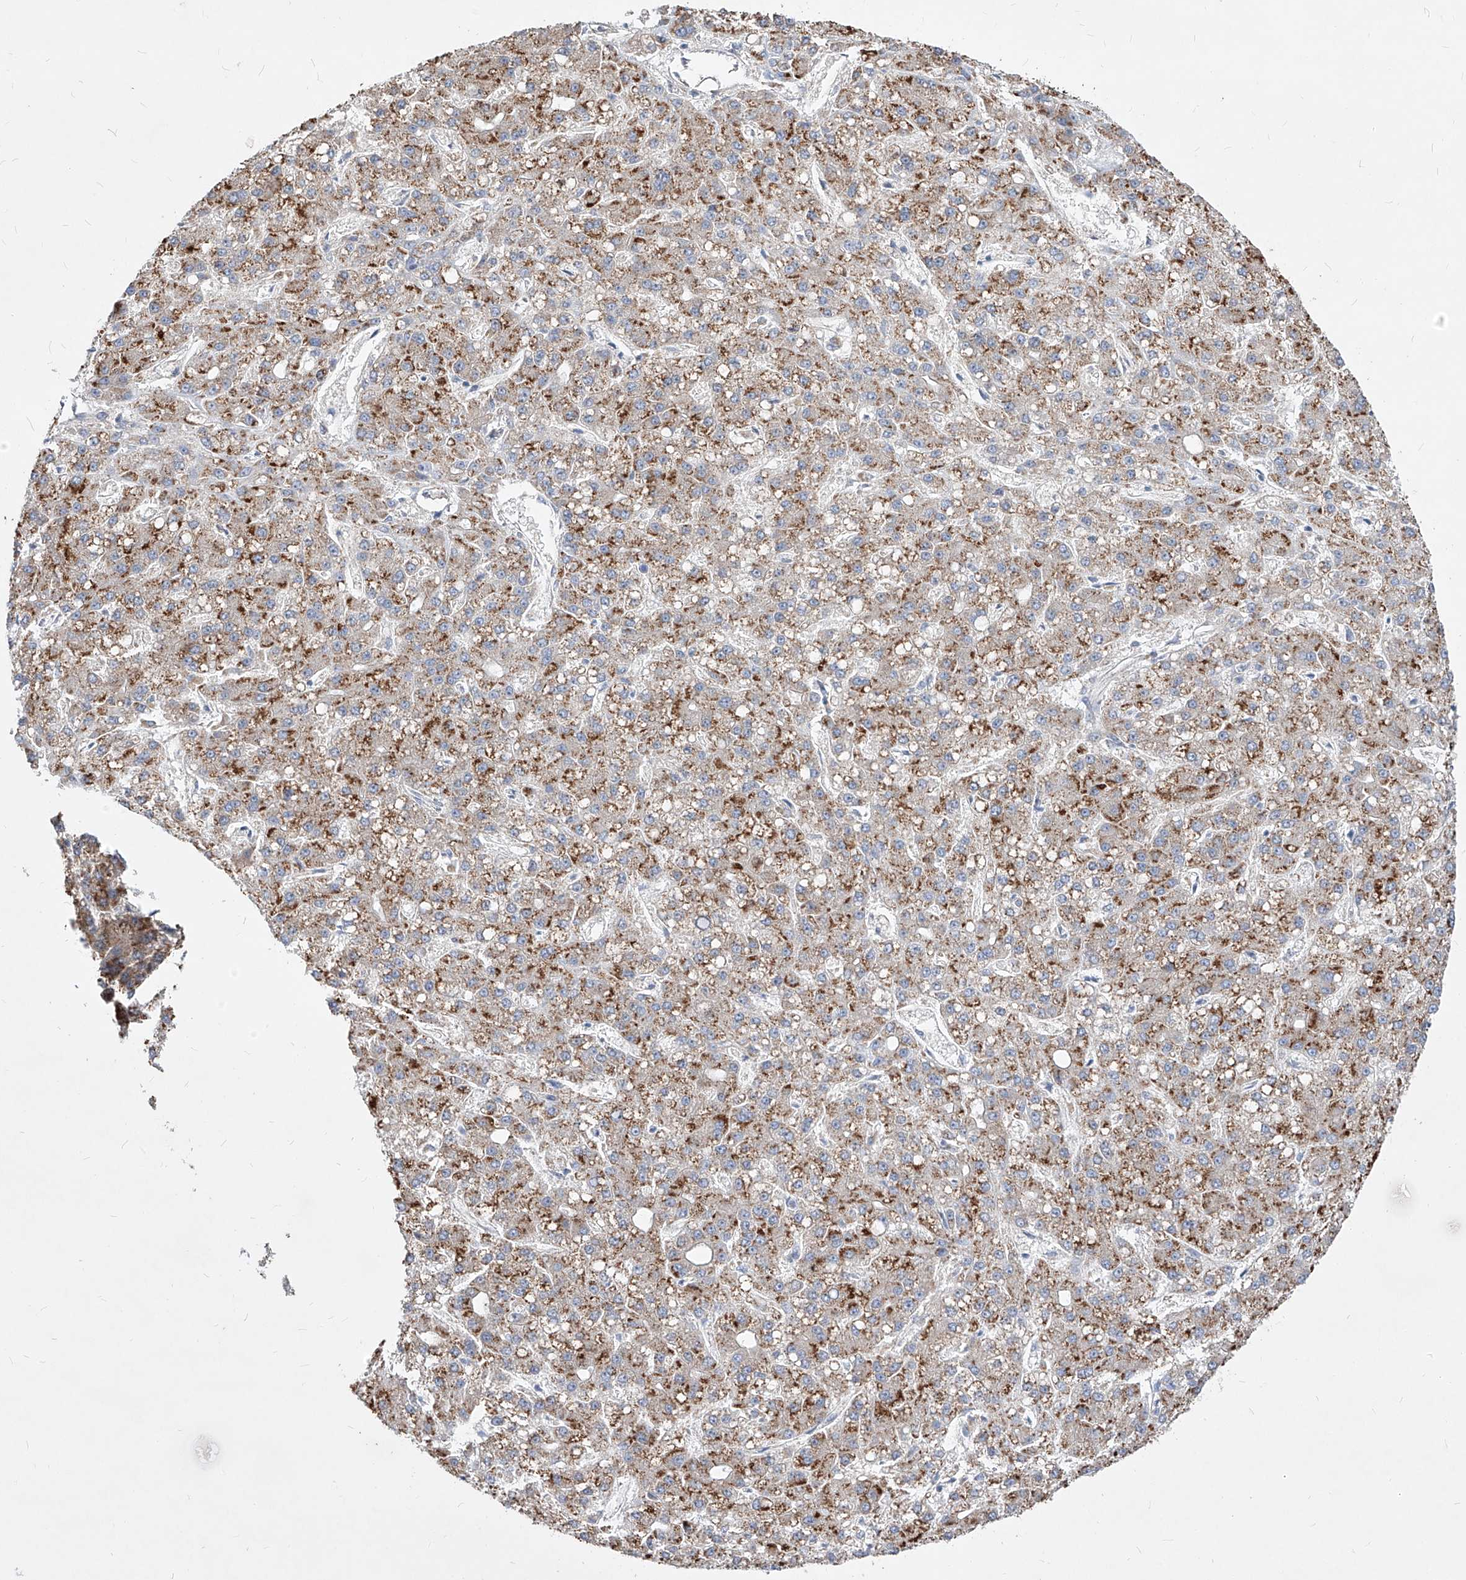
{"staining": {"intensity": "moderate", "quantity": ">75%", "location": "cytoplasmic/membranous"}, "tissue": "liver cancer", "cell_type": "Tumor cells", "image_type": "cancer", "snomed": [{"axis": "morphology", "description": "Carcinoma, Hepatocellular, NOS"}, {"axis": "topography", "description": "Liver"}], "caption": "This histopathology image displays immunohistochemistry staining of liver hepatocellular carcinoma, with medium moderate cytoplasmic/membranous staining in about >75% of tumor cells.", "gene": "UFL1", "patient": {"sex": "male", "age": 67}}